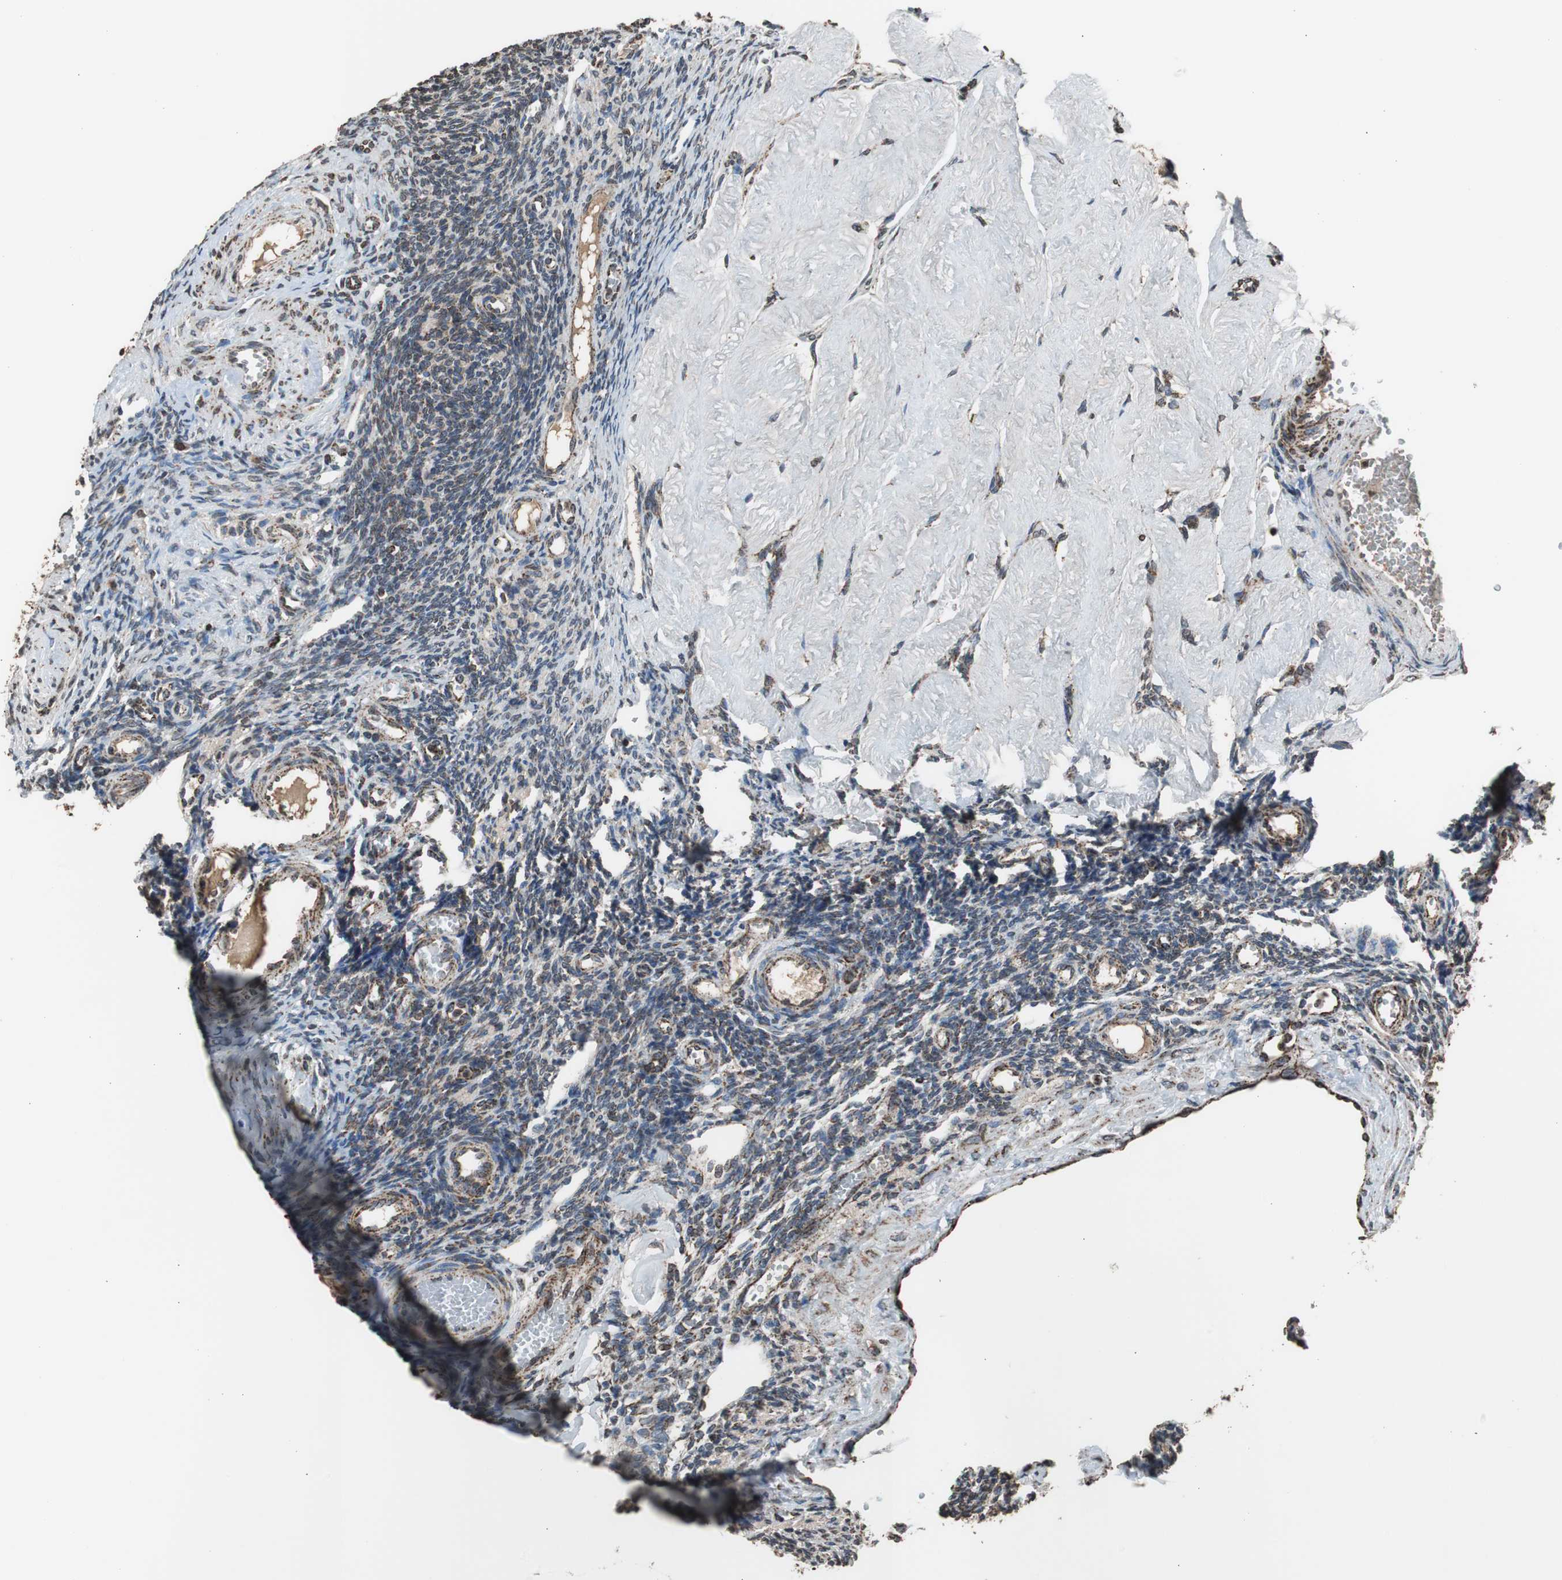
{"staining": {"intensity": "moderate", "quantity": "25%-75%", "location": "cytoplasmic/membranous"}, "tissue": "ovary", "cell_type": "Ovarian stroma cells", "image_type": "normal", "snomed": [{"axis": "morphology", "description": "Normal tissue, NOS"}, {"axis": "topography", "description": "Ovary"}], "caption": "DAB (3,3'-diaminobenzidine) immunohistochemical staining of unremarkable human ovary exhibits moderate cytoplasmic/membranous protein expression in approximately 25%-75% of ovarian stroma cells.", "gene": "HSPA9", "patient": {"sex": "female", "age": 33}}